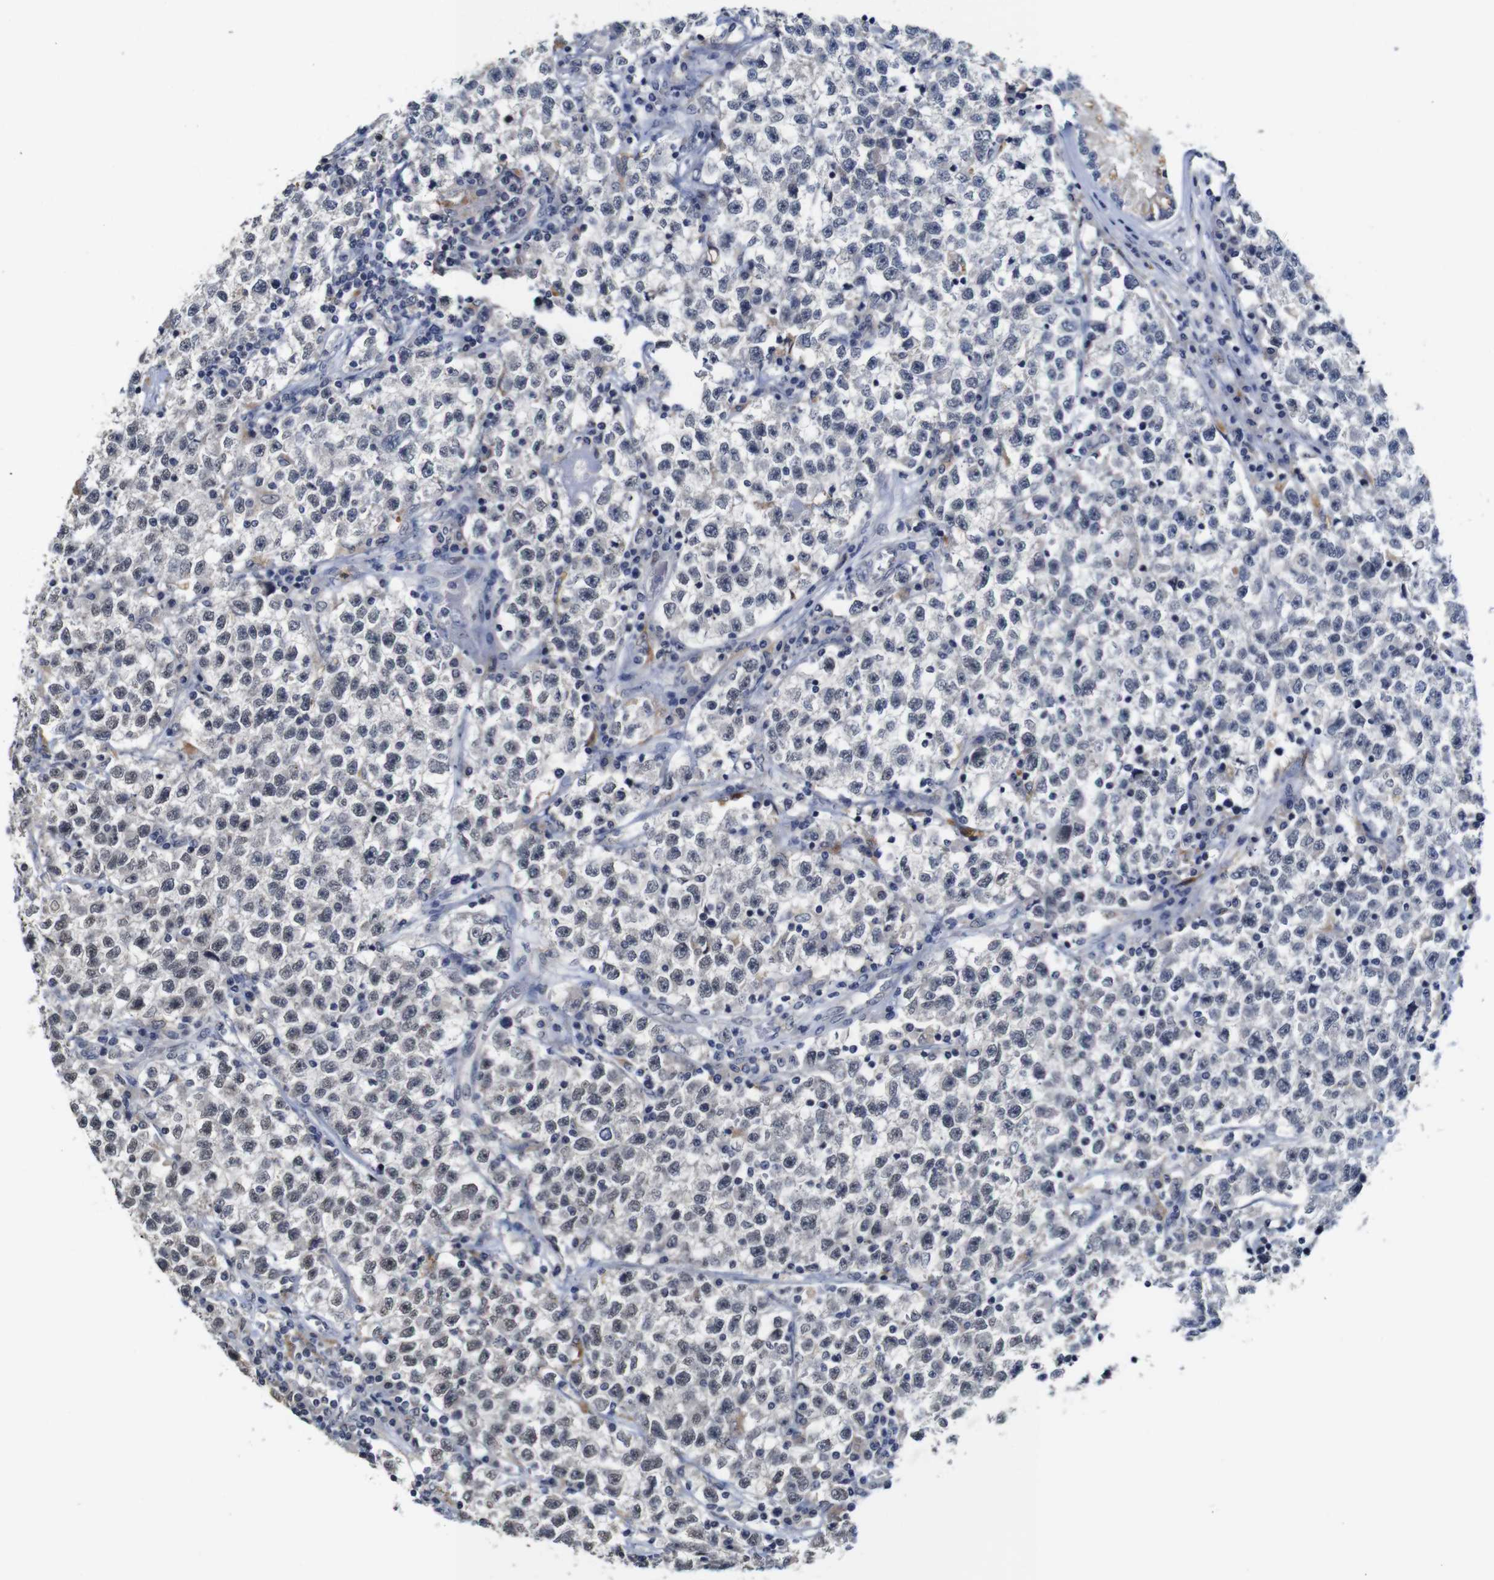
{"staining": {"intensity": "negative", "quantity": "none", "location": "none"}, "tissue": "testis cancer", "cell_type": "Tumor cells", "image_type": "cancer", "snomed": [{"axis": "morphology", "description": "Seminoma, NOS"}, {"axis": "topography", "description": "Testis"}], "caption": "An IHC micrograph of seminoma (testis) is shown. There is no staining in tumor cells of seminoma (testis).", "gene": "NTRK3", "patient": {"sex": "male", "age": 22}}